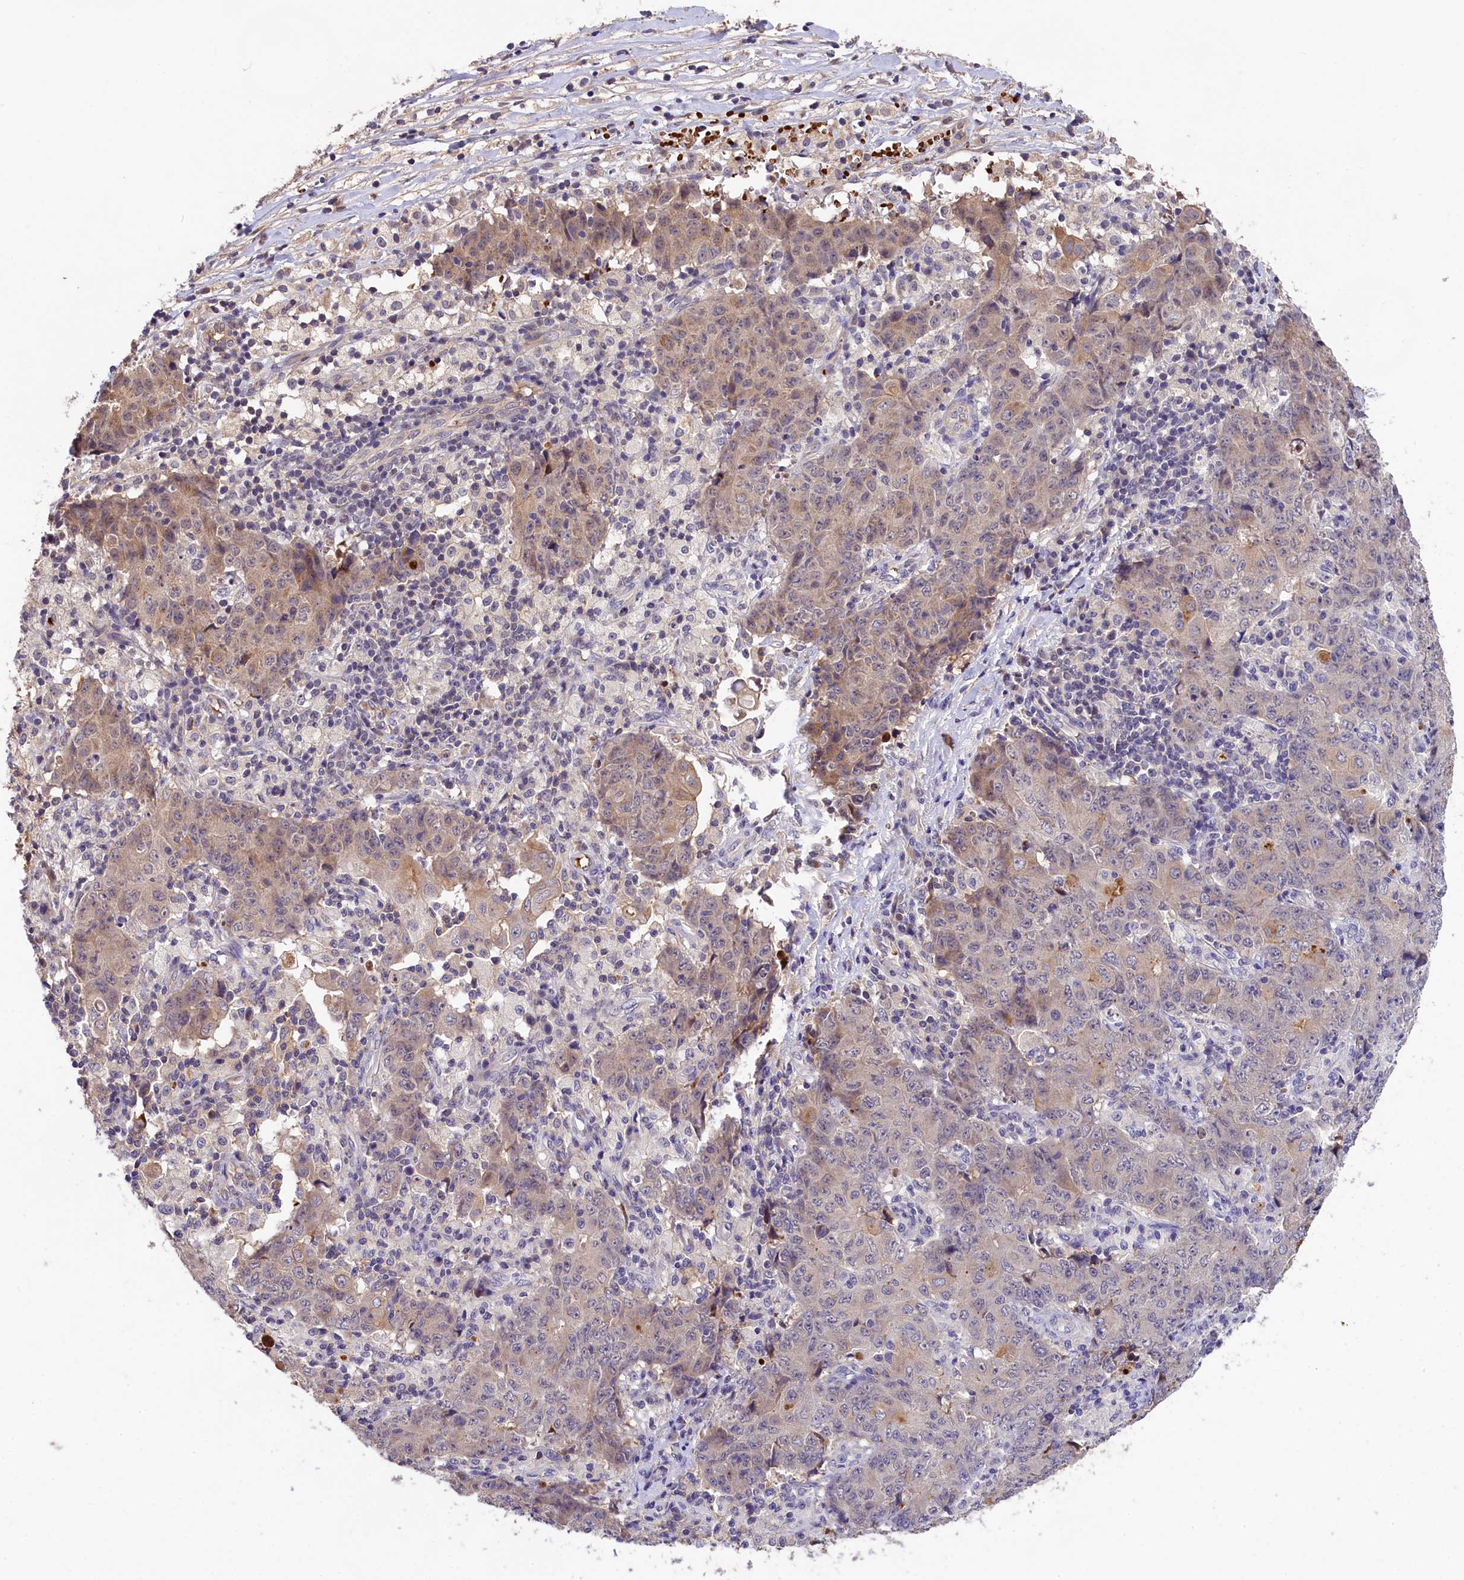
{"staining": {"intensity": "weak", "quantity": "25%-75%", "location": "cytoplasmic/membranous"}, "tissue": "ovarian cancer", "cell_type": "Tumor cells", "image_type": "cancer", "snomed": [{"axis": "morphology", "description": "Carcinoma, endometroid"}, {"axis": "topography", "description": "Ovary"}], "caption": "Immunohistochemistry (IHC) of human endometroid carcinoma (ovarian) demonstrates low levels of weak cytoplasmic/membranous staining in approximately 25%-75% of tumor cells.", "gene": "PHAF1", "patient": {"sex": "female", "age": 42}}